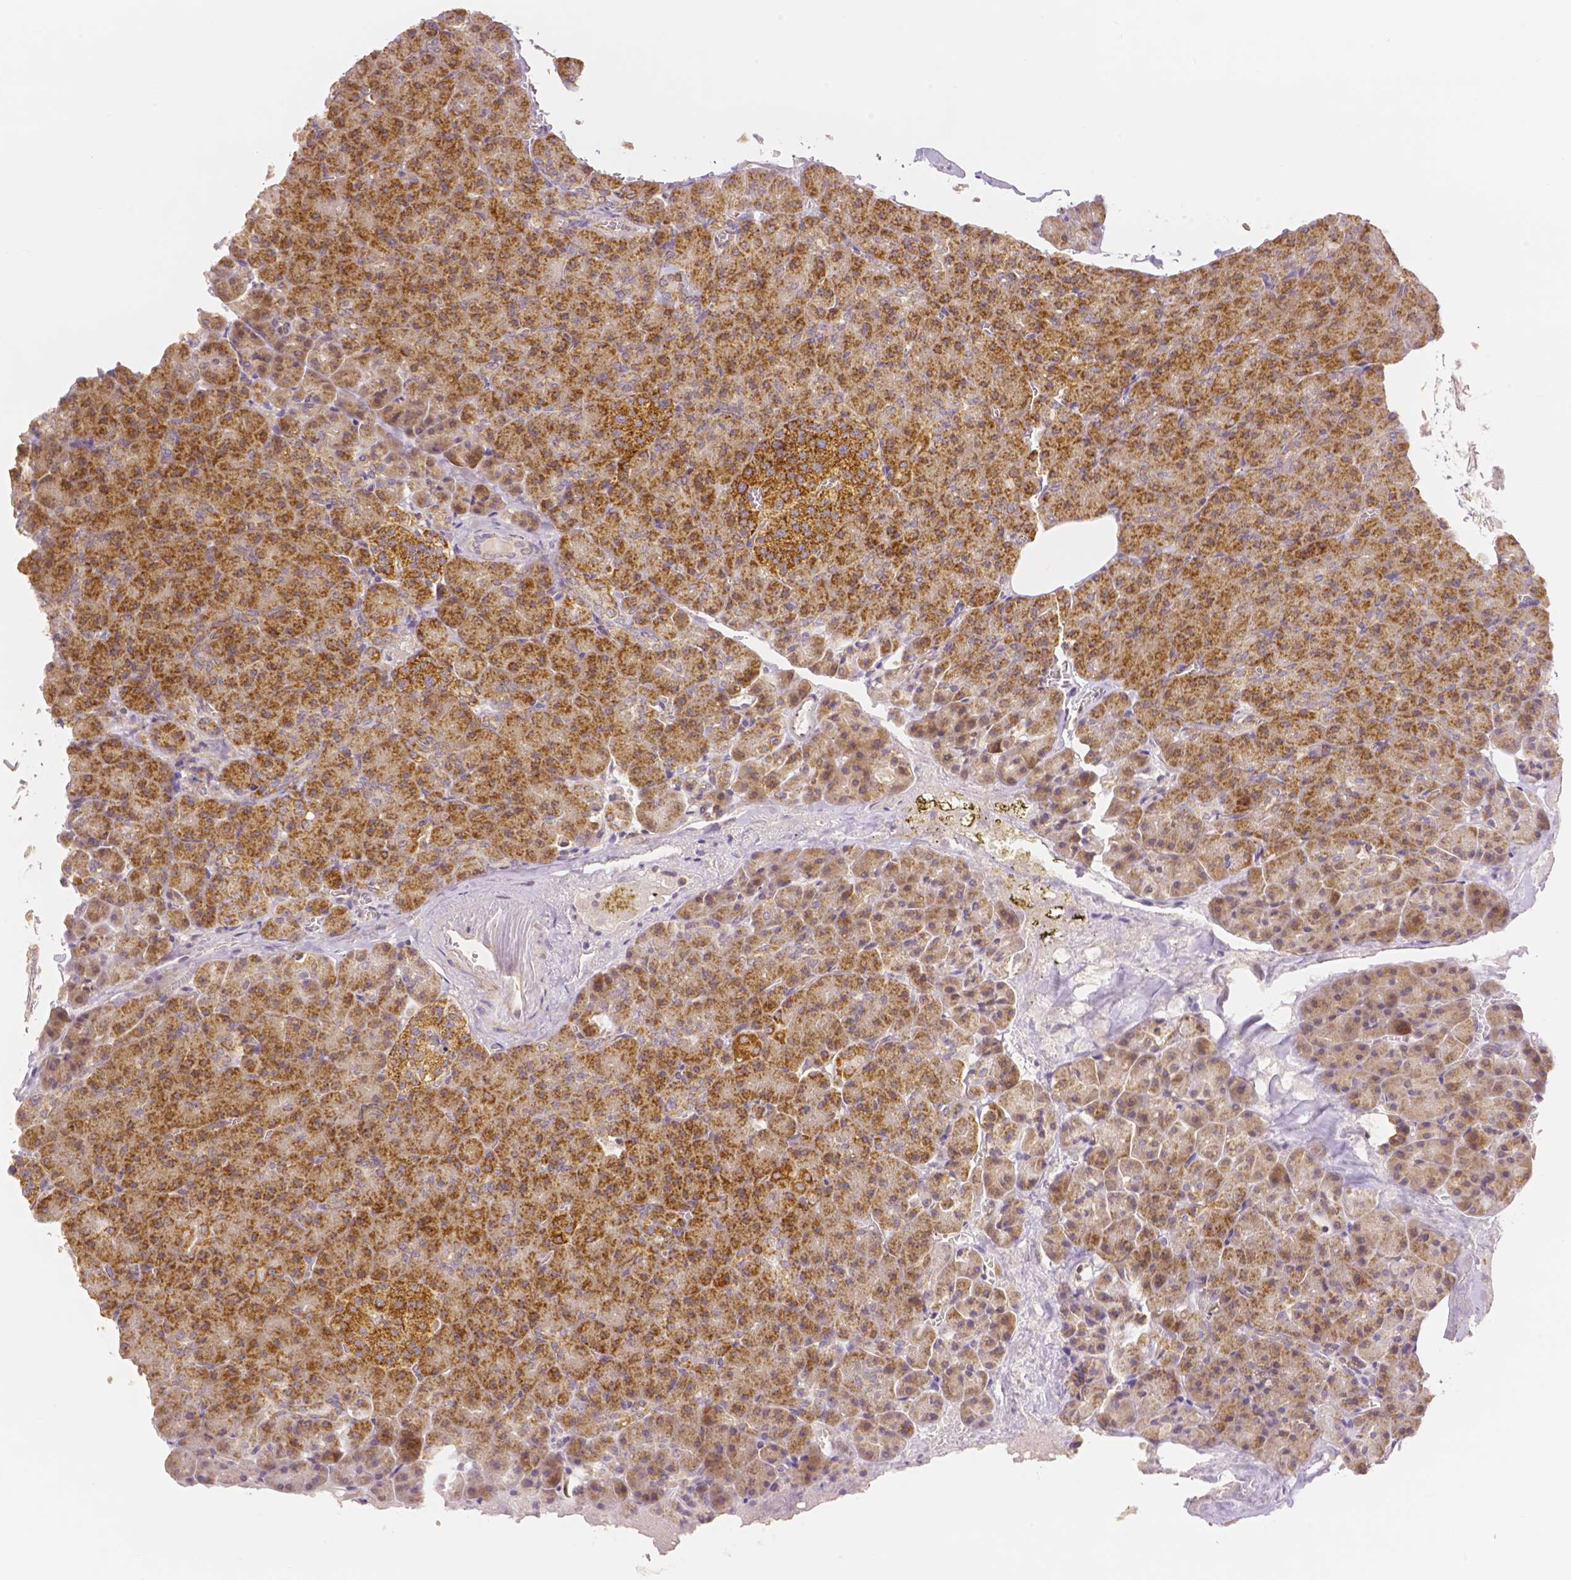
{"staining": {"intensity": "strong", "quantity": ">75%", "location": "cytoplasmic/membranous"}, "tissue": "pancreas", "cell_type": "Exocrine glandular cells", "image_type": "normal", "snomed": [{"axis": "morphology", "description": "Normal tissue, NOS"}, {"axis": "topography", "description": "Pancreas"}], "caption": "Immunohistochemical staining of unremarkable human pancreas demonstrates >75% levels of strong cytoplasmic/membranous protein positivity in approximately >75% of exocrine glandular cells.", "gene": "RHOT1", "patient": {"sex": "female", "age": 74}}